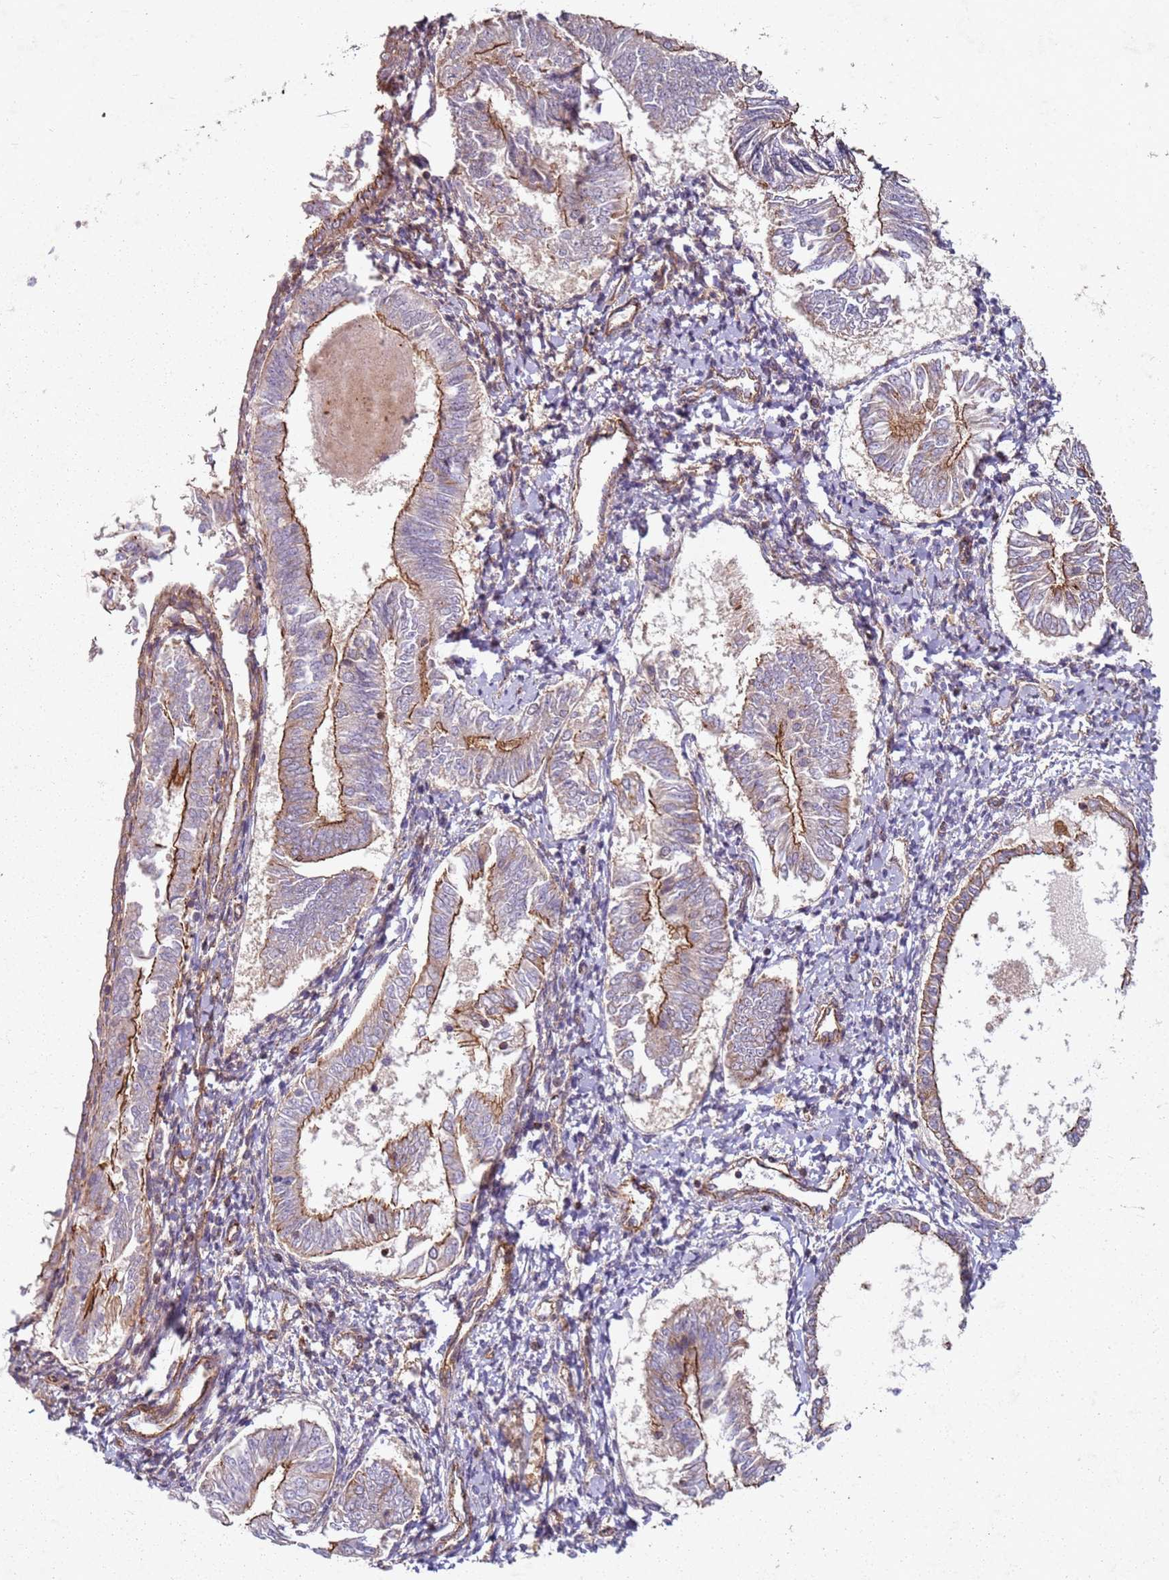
{"staining": {"intensity": "moderate", "quantity": "25%-75%", "location": "cytoplasmic/membranous"}, "tissue": "endometrial cancer", "cell_type": "Tumor cells", "image_type": "cancer", "snomed": [{"axis": "morphology", "description": "Adenocarcinoma, NOS"}, {"axis": "topography", "description": "Endometrium"}], "caption": "Approximately 25%-75% of tumor cells in human endometrial adenocarcinoma reveal moderate cytoplasmic/membranous protein expression as visualized by brown immunohistochemical staining.", "gene": "C2CD4B", "patient": {"sex": "female", "age": 58}}